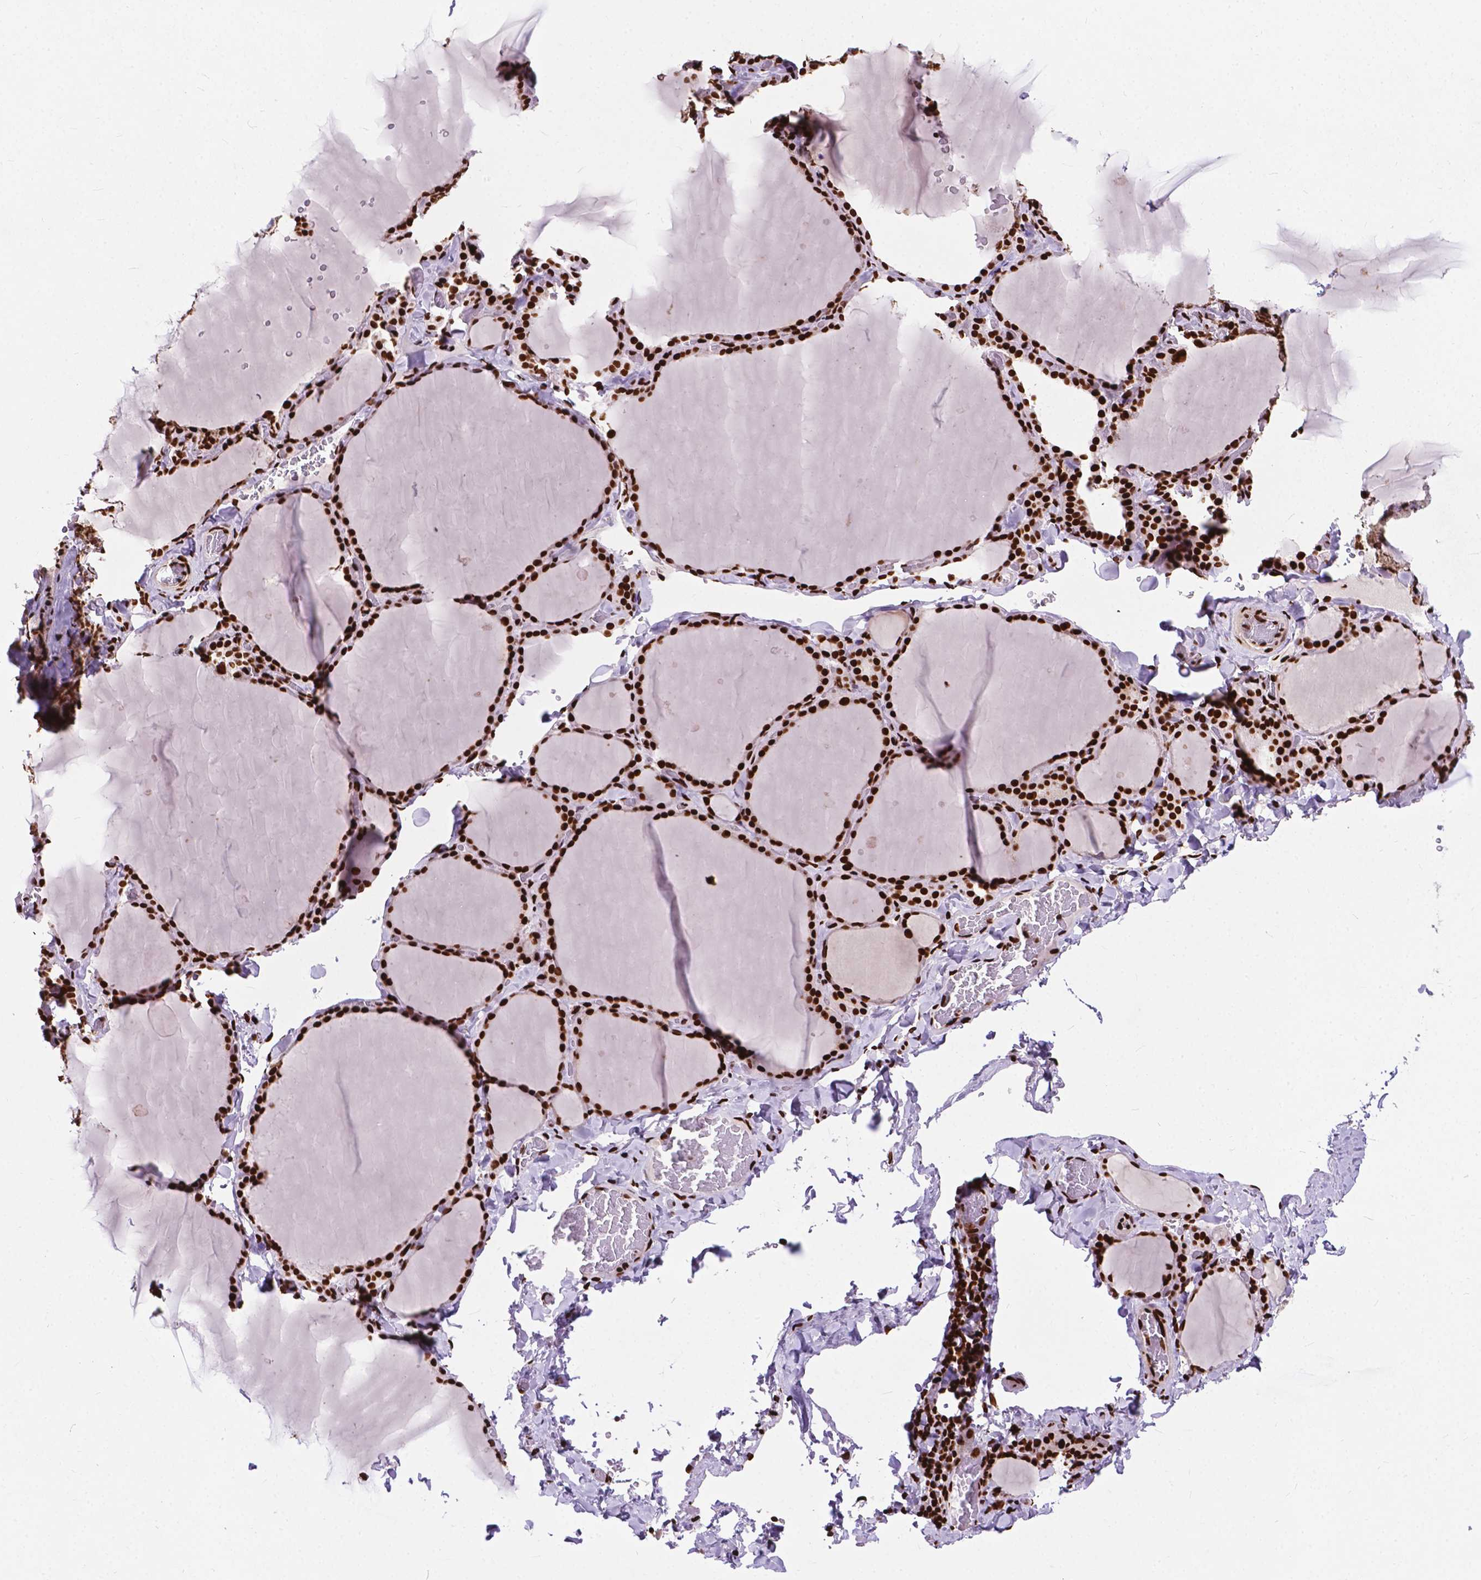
{"staining": {"intensity": "strong", "quantity": ">75%", "location": "nuclear"}, "tissue": "thyroid gland", "cell_type": "Glandular cells", "image_type": "normal", "snomed": [{"axis": "morphology", "description": "Normal tissue, NOS"}, {"axis": "topography", "description": "Thyroid gland"}], "caption": "Glandular cells reveal high levels of strong nuclear staining in approximately >75% of cells in benign human thyroid gland. (Brightfield microscopy of DAB IHC at high magnification).", "gene": "SMIM5", "patient": {"sex": "female", "age": 22}}